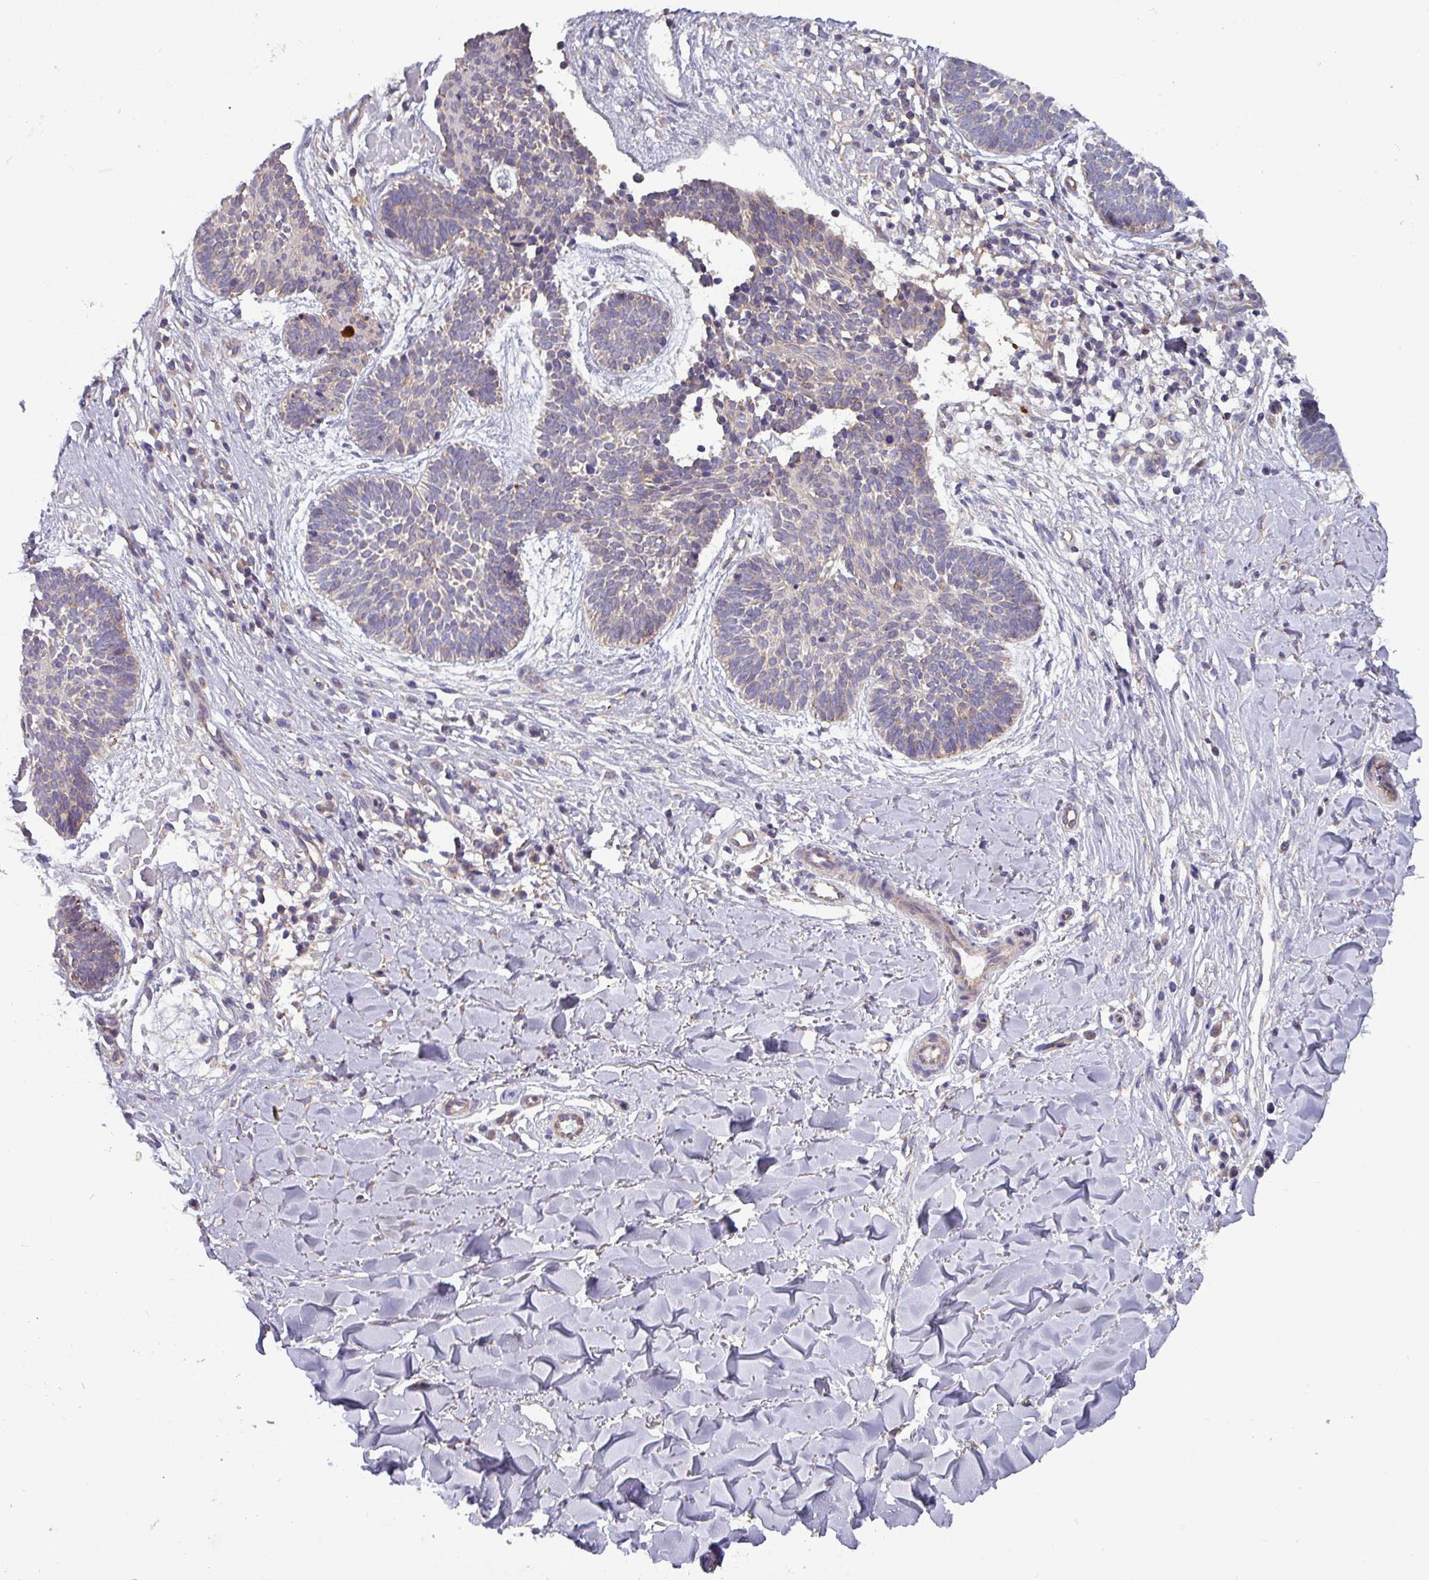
{"staining": {"intensity": "negative", "quantity": "none", "location": "none"}, "tissue": "skin cancer", "cell_type": "Tumor cells", "image_type": "cancer", "snomed": [{"axis": "morphology", "description": "Basal cell carcinoma"}, {"axis": "topography", "description": "Skin"}], "caption": "Tumor cells are negative for protein expression in human skin cancer (basal cell carcinoma).", "gene": "PLIN2", "patient": {"sex": "male", "age": 49}}